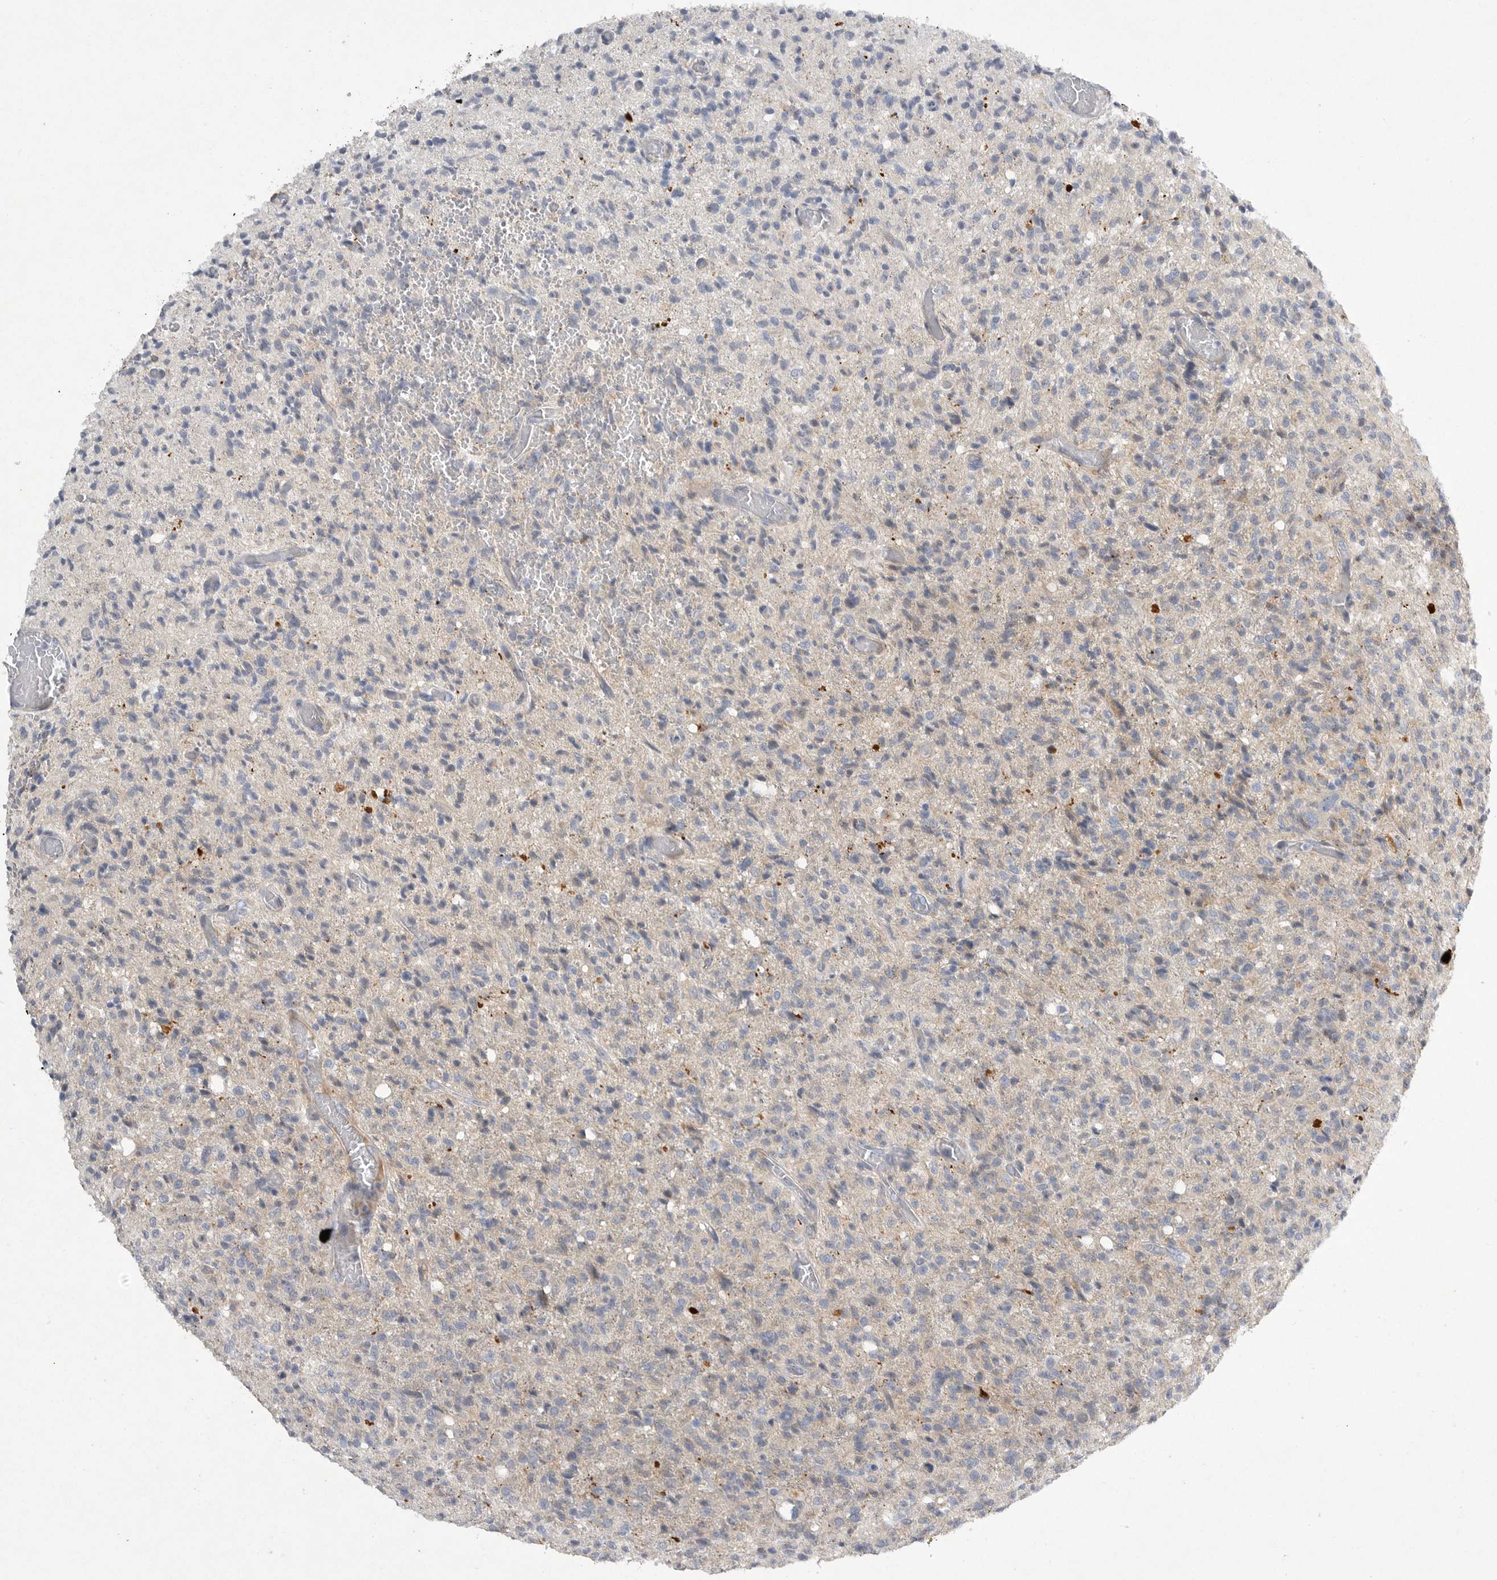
{"staining": {"intensity": "negative", "quantity": "none", "location": "none"}, "tissue": "glioma", "cell_type": "Tumor cells", "image_type": "cancer", "snomed": [{"axis": "morphology", "description": "Glioma, malignant, High grade"}, {"axis": "topography", "description": "Brain"}], "caption": "The image shows no staining of tumor cells in glioma.", "gene": "EDEM3", "patient": {"sex": "female", "age": 57}}